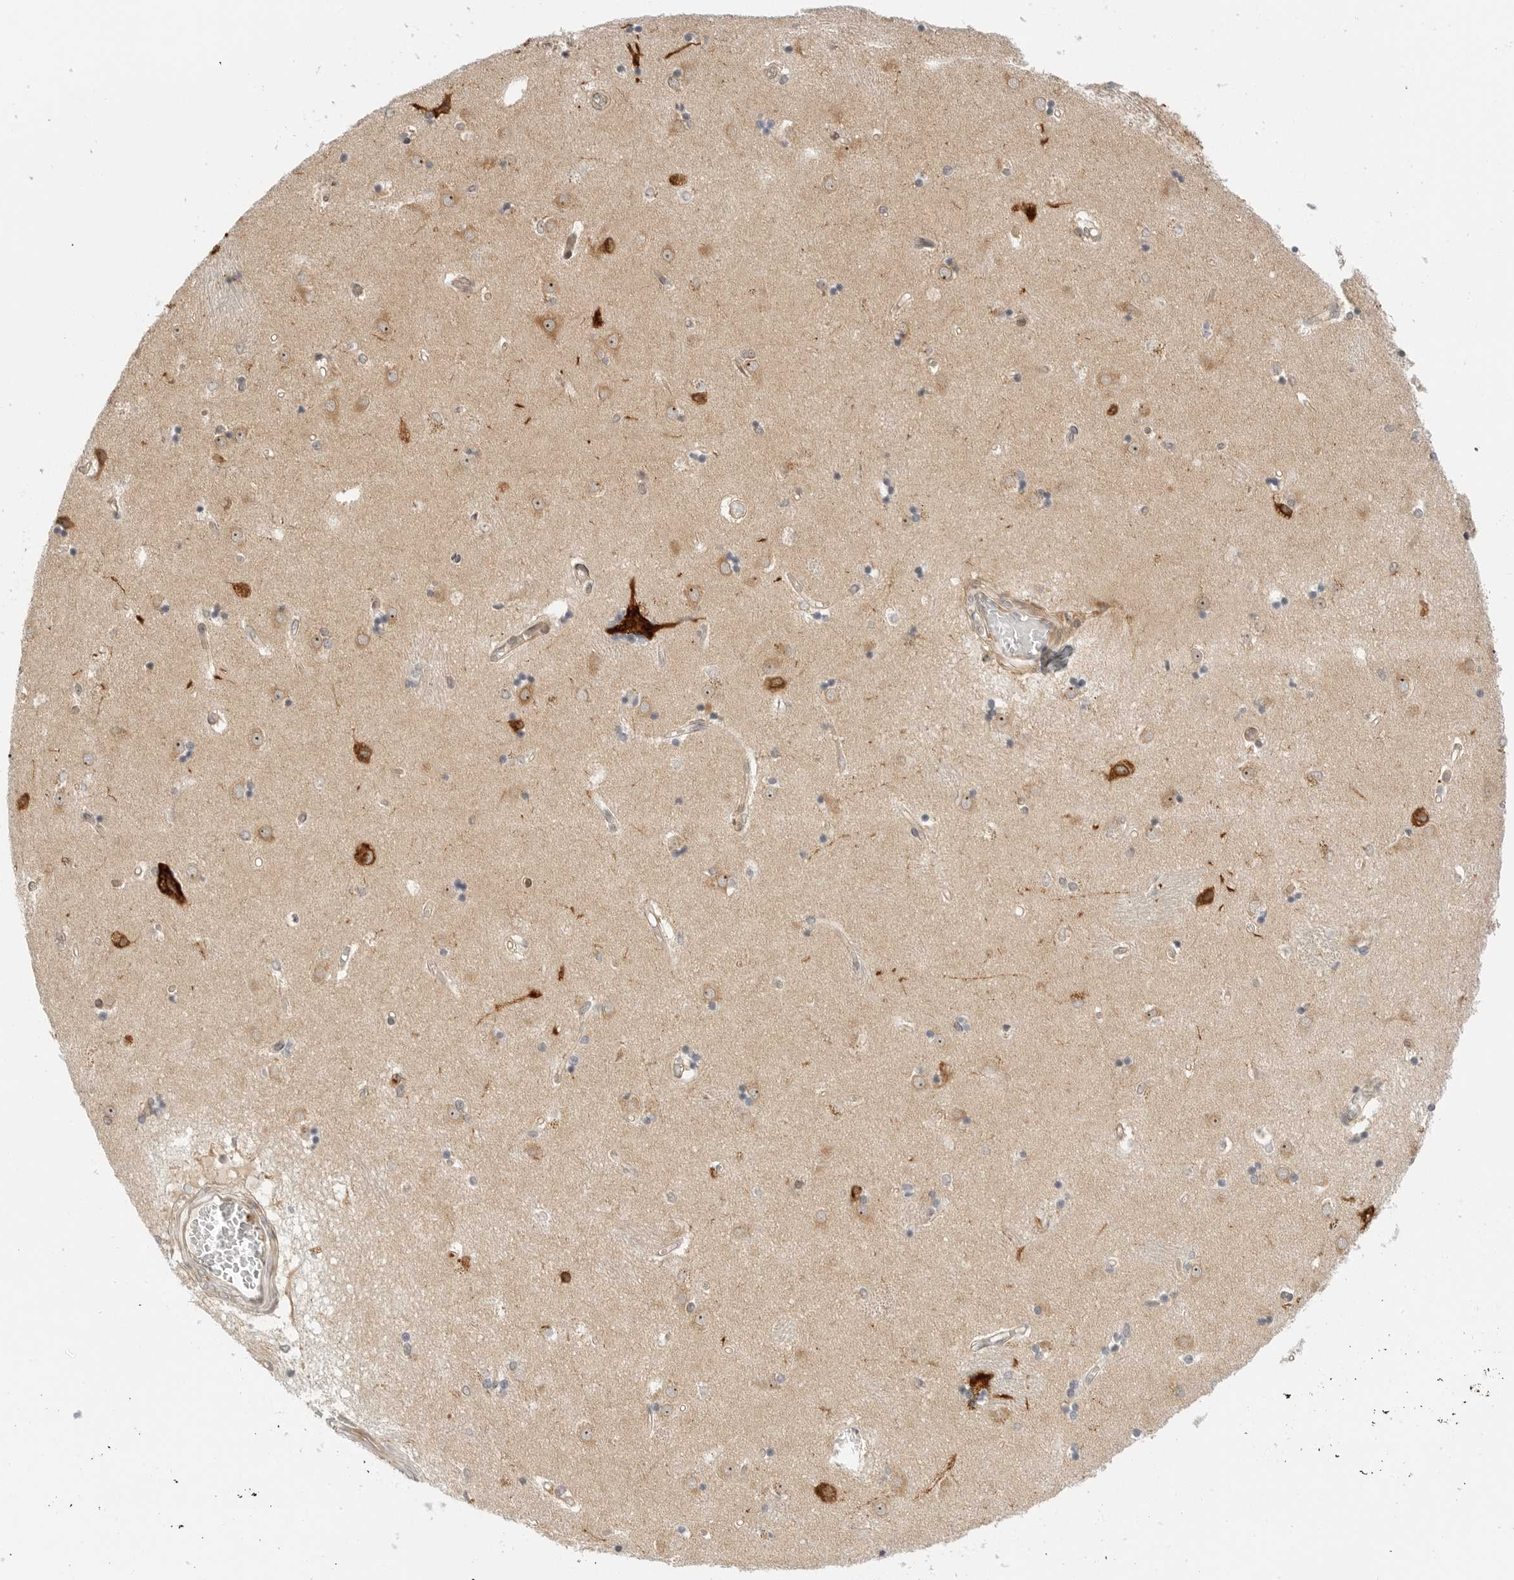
{"staining": {"intensity": "negative", "quantity": "none", "location": "none"}, "tissue": "caudate", "cell_type": "Glial cells", "image_type": "normal", "snomed": [{"axis": "morphology", "description": "Normal tissue, NOS"}, {"axis": "topography", "description": "Lateral ventricle wall"}], "caption": "Glial cells show no significant protein expression in unremarkable caudate. The staining was performed using DAB (3,3'-diaminobenzidine) to visualize the protein expression in brown, while the nuclei were stained in blue with hematoxylin (Magnification: 20x).", "gene": "DSCC1", "patient": {"sex": "male", "age": 45}}